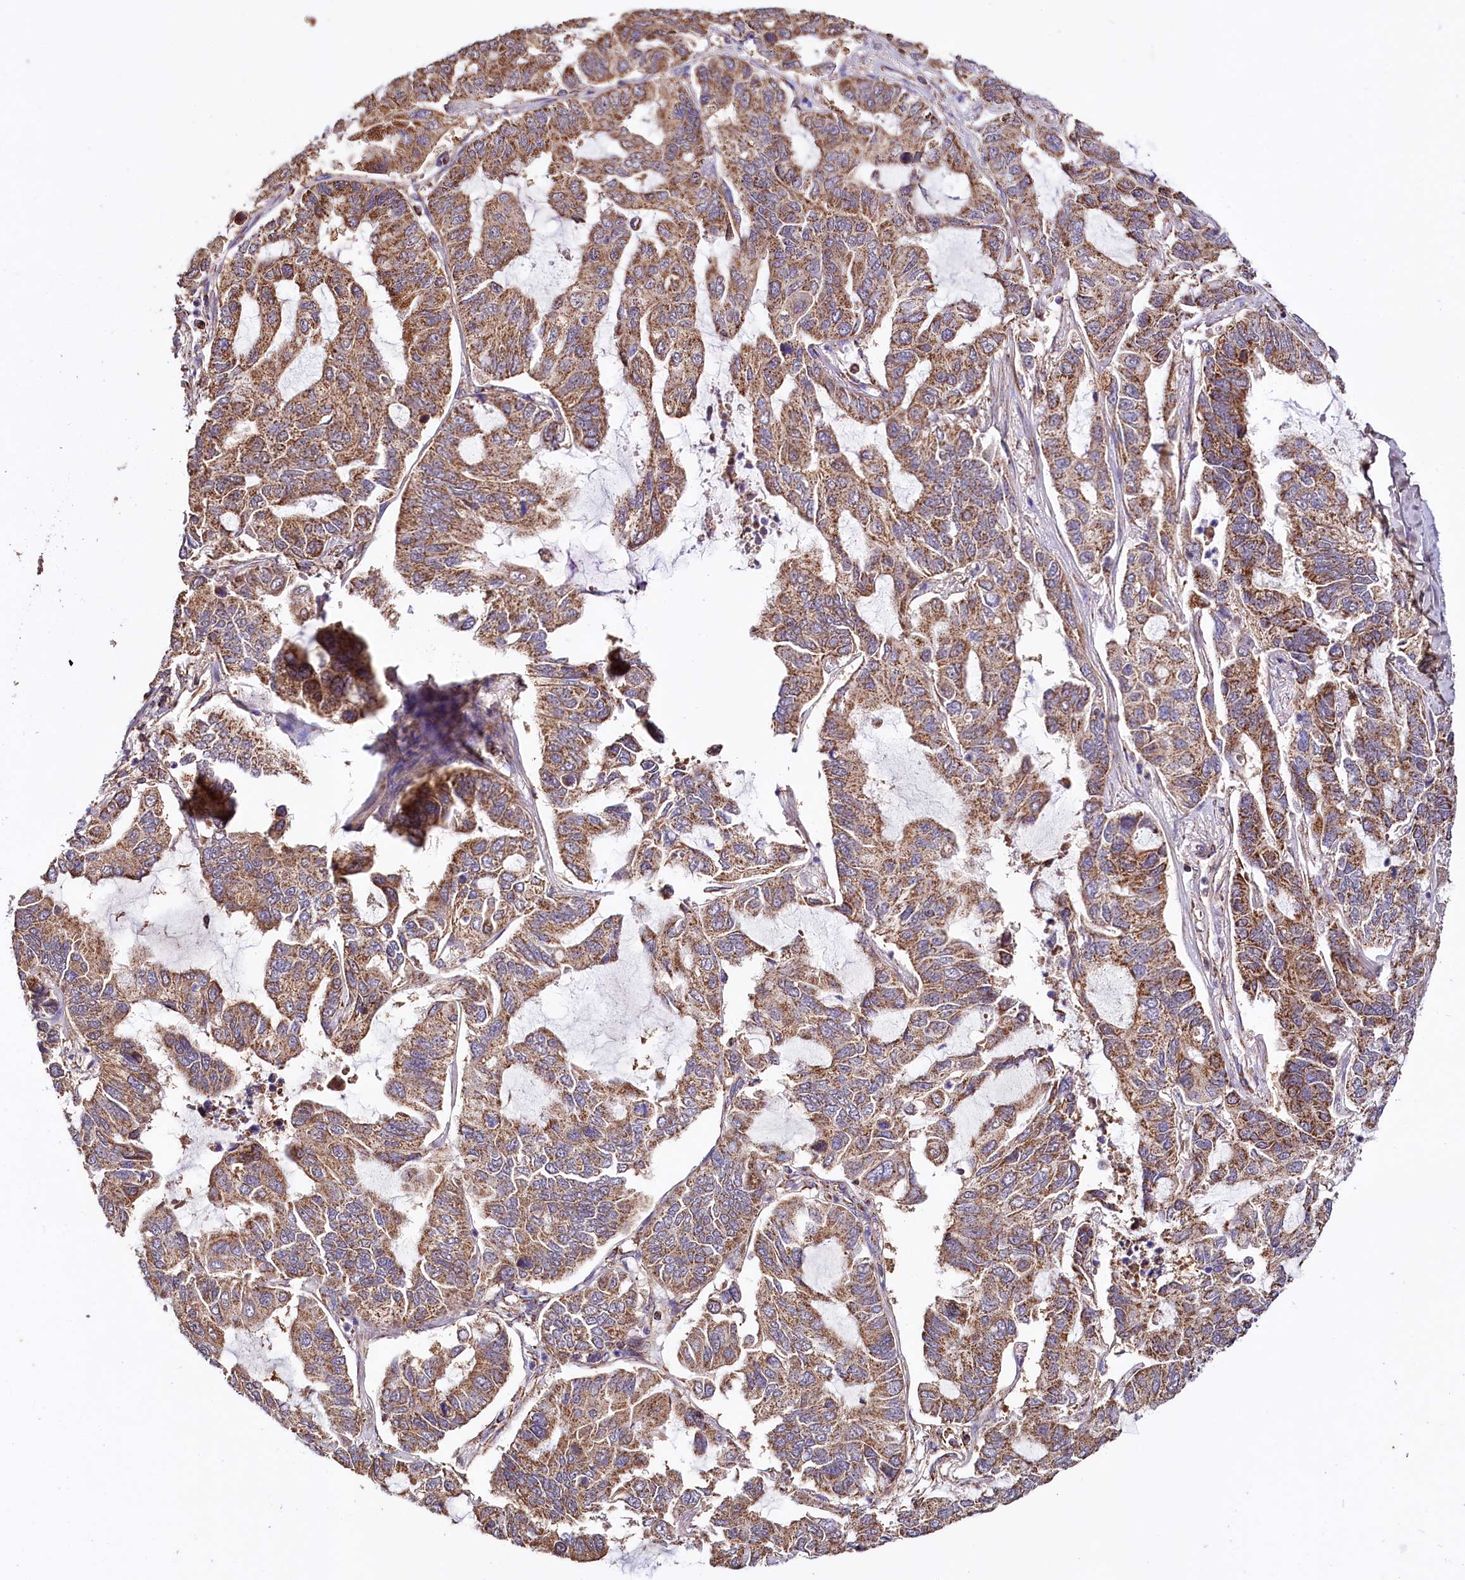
{"staining": {"intensity": "moderate", "quantity": ">75%", "location": "cytoplasmic/membranous"}, "tissue": "lung cancer", "cell_type": "Tumor cells", "image_type": "cancer", "snomed": [{"axis": "morphology", "description": "Adenocarcinoma, NOS"}, {"axis": "topography", "description": "Lung"}], "caption": "This is a photomicrograph of immunohistochemistry (IHC) staining of lung cancer (adenocarcinoma), which shows moderate staining in the cytoplasmic/membranous of tumor cells.", "gene": "NUDT15", "patient": {"sex": "male", "age": 64}}